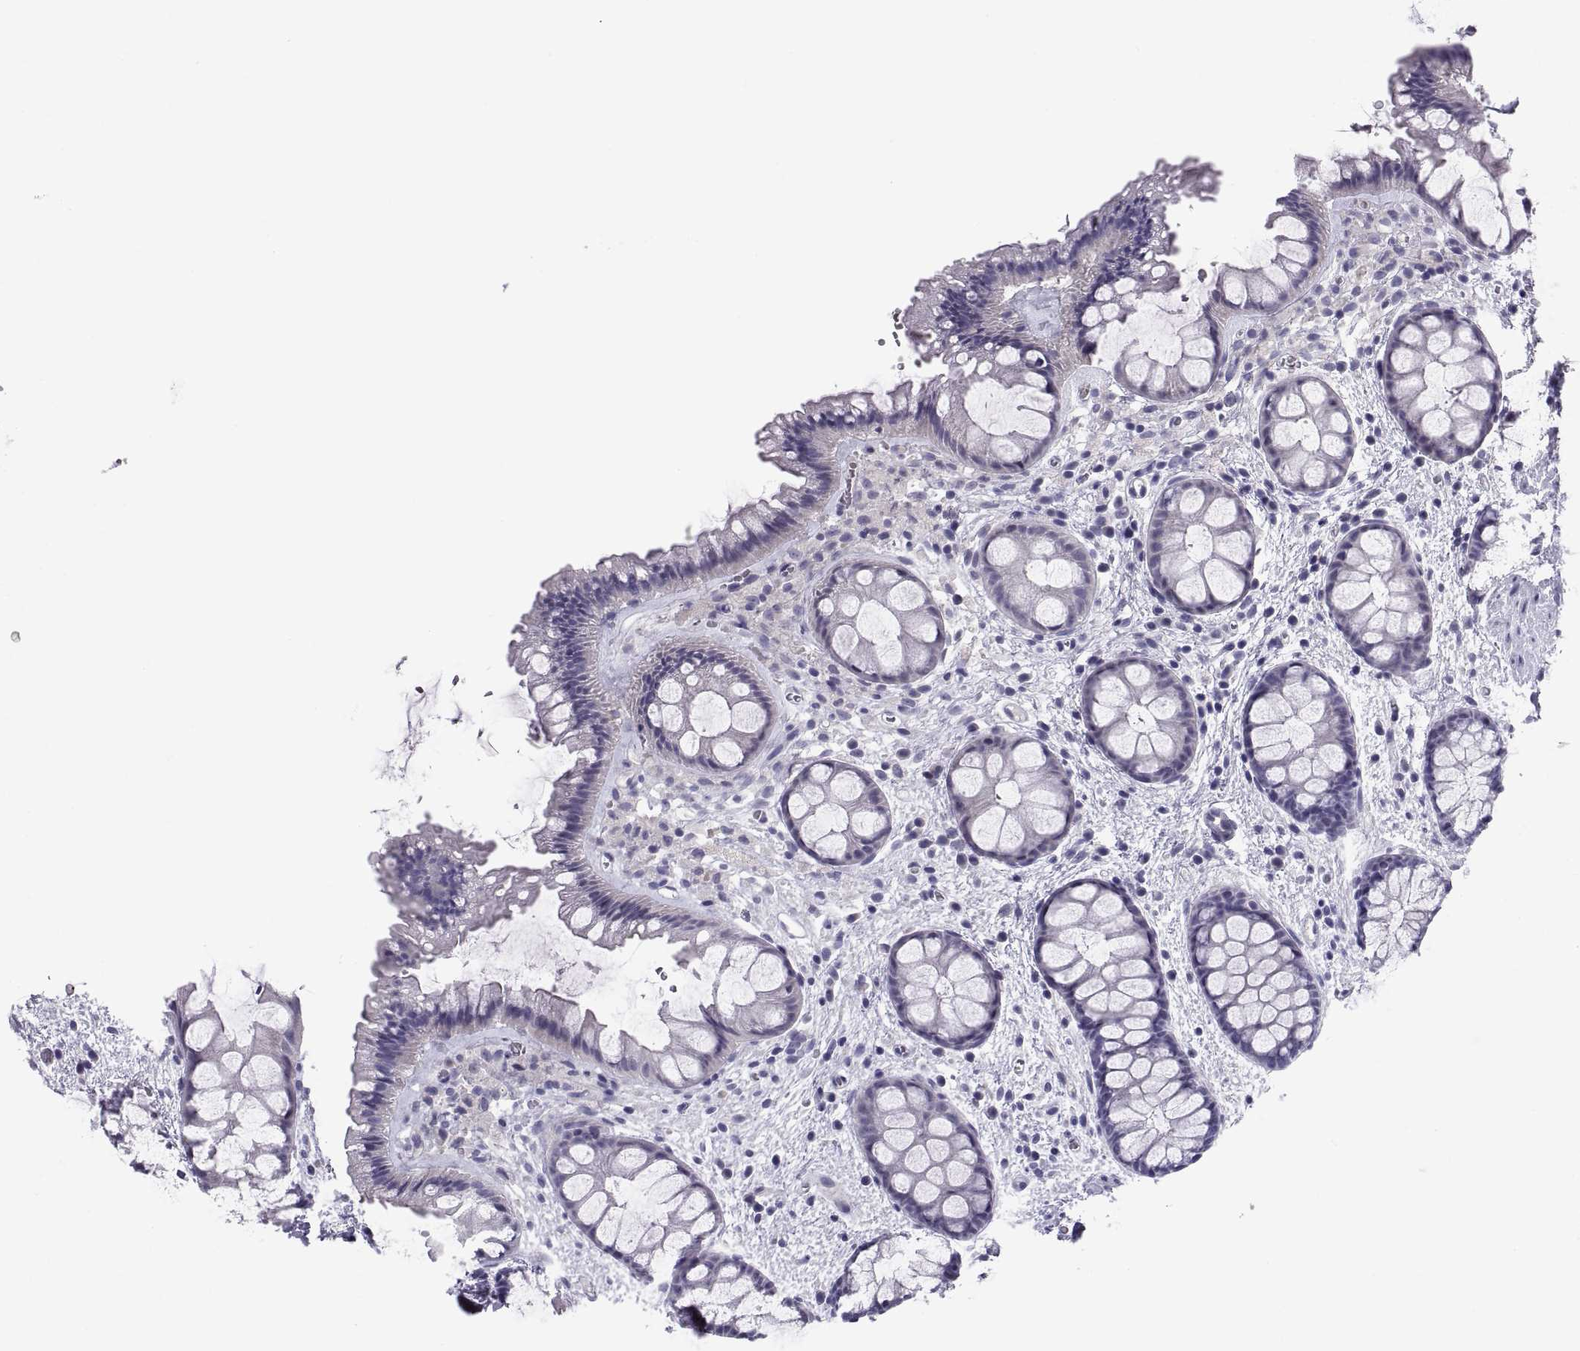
{"staining": {"intensity": "negative", "quantity": "none", "location": "none"}, "tissue": "rectum", "cell_type": "Glandular cells", "image_type": "normal", "snomed": [{"axis": "morphology", "description": "Normal tissue, NOS"}, {"axis": "topography", "description": "Rectum"}], "caption": "Benign rectum was stained to show a protein in brown. There is no significant positivity in glandular cells. (DAB IHC, high magnification).", "gene": "TEX13A", "patient": {"sex": "female", "age": 62}}